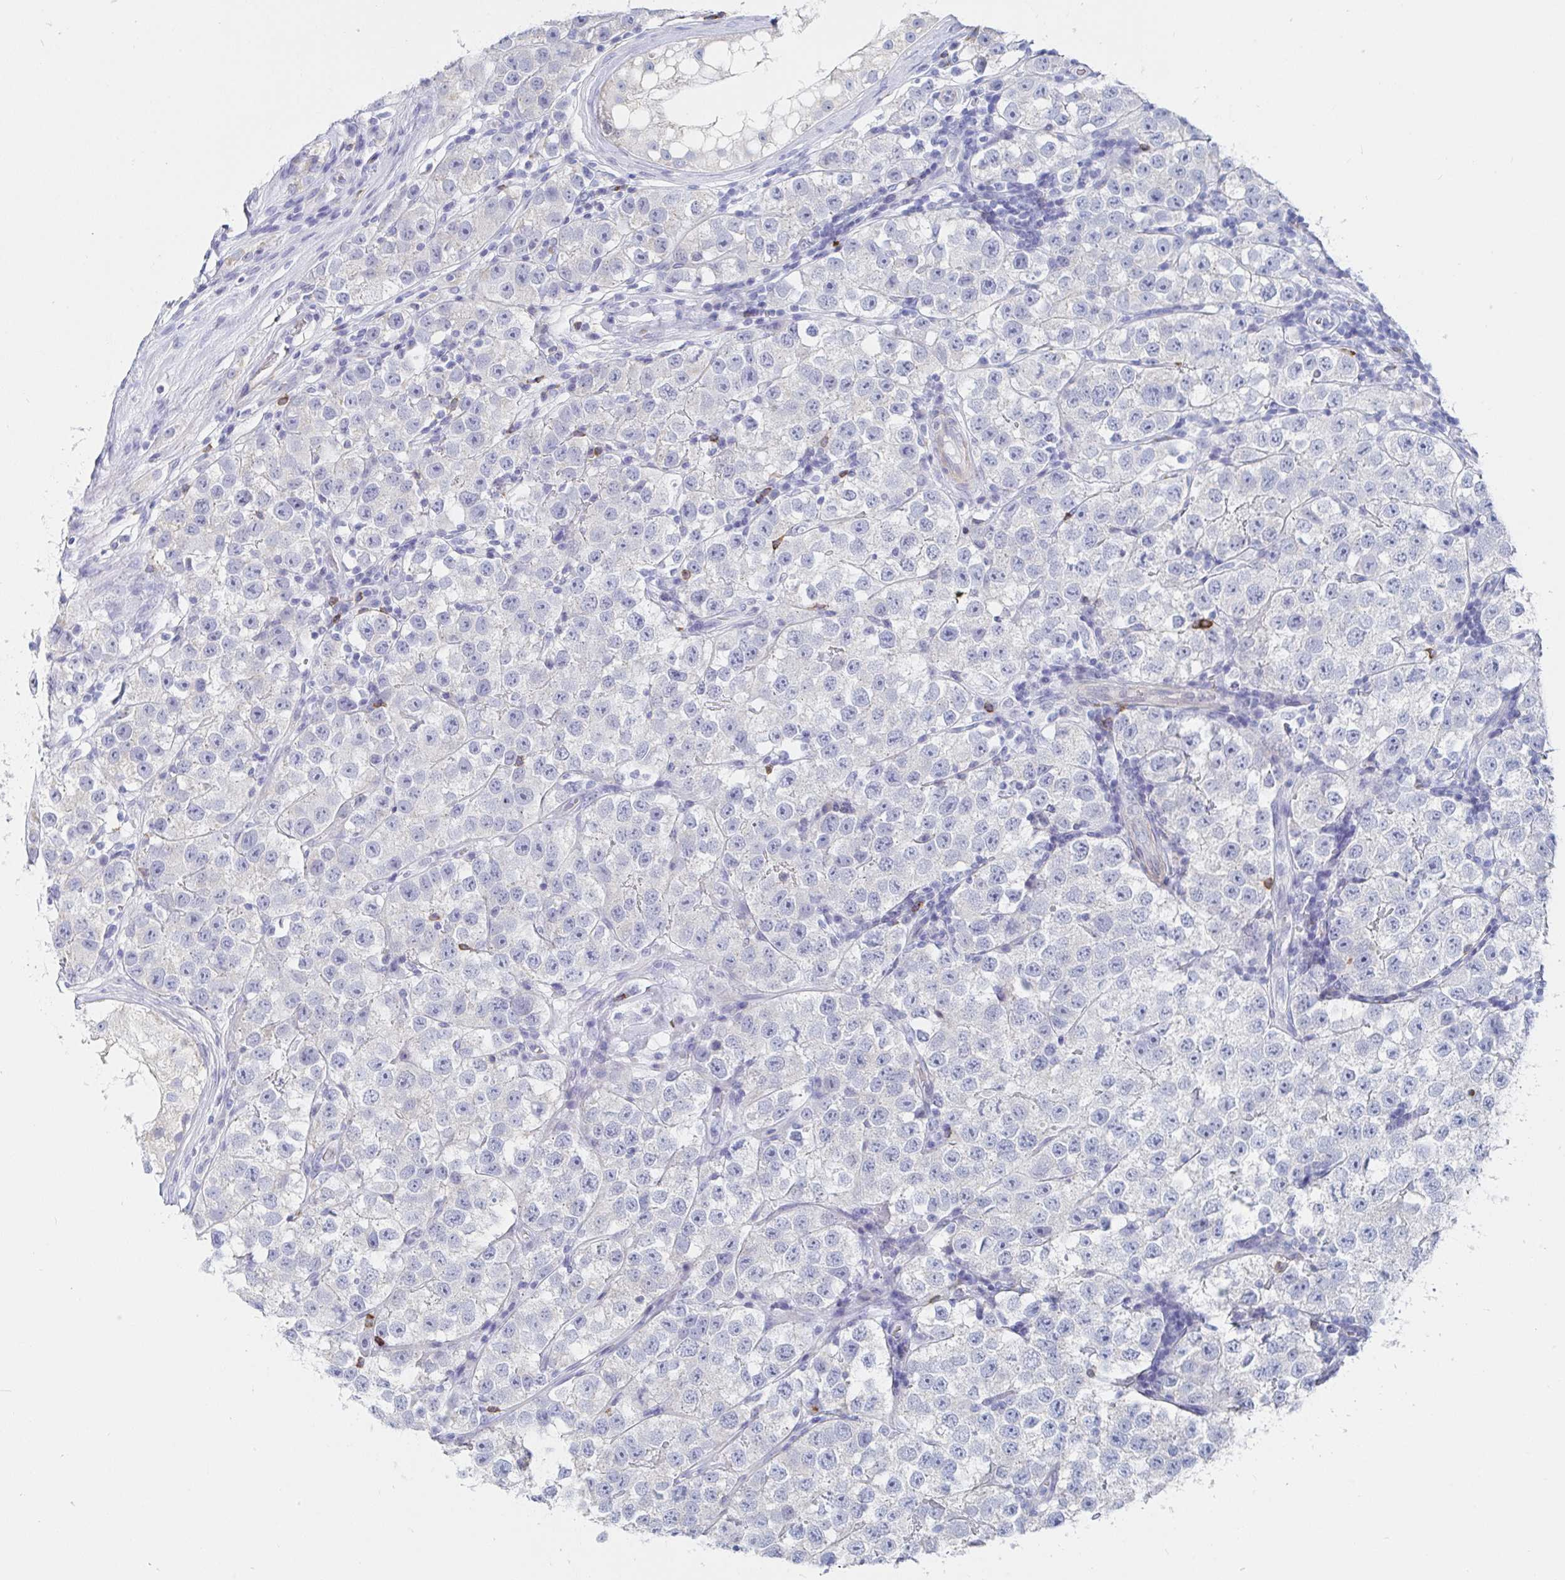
{"staining": {"intensity": "negative", "quantity": "none", "location": "none"}, "tissue": "testis cancer", "cell_type": "Tumor cells", "image_type": "cancer", "snomed": [{"axis": "morphology", "description": "Seminoma, NOS"}, {"axis": "topography", "description": "Testis"}], "caption": "Immunohistochemical staining of testis cancer shows no significant positivity in tumor cells.", "gene": "PACSIN1", "patient": {"sex": "male", "age": 34}}